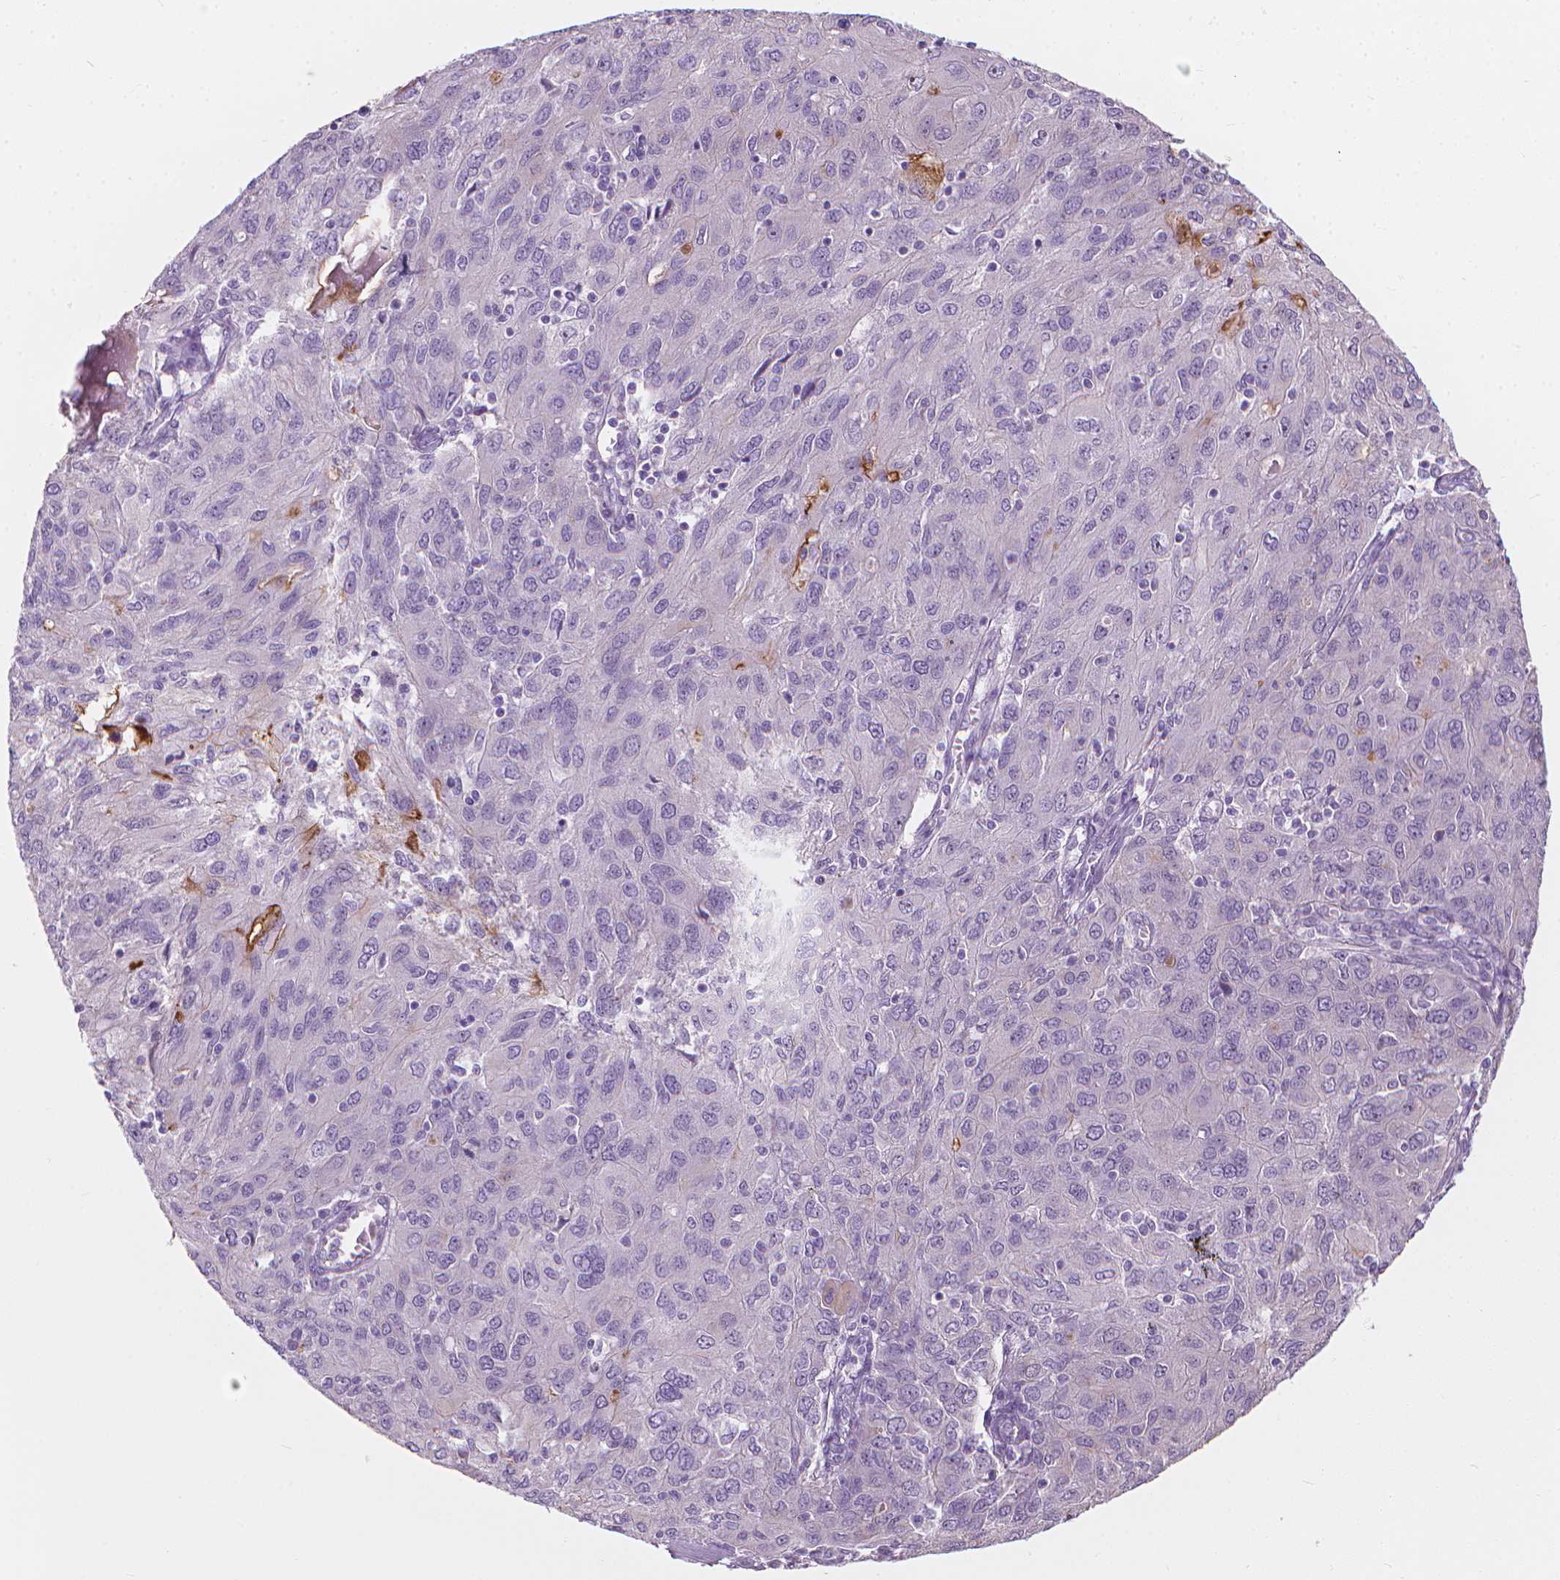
{"staining": {"intensity": "negative", "quantity": "none", "location": "none"}, "tissue": "ovarian cancer", "cell_type": "Tumor cells", "image_type": "cancer", "snomed": [{"axis": "morphology", "description": "Carcinoma, endometroid"}, {"axis": "topography", "description": "Ovary"}], "caption": "DAB (3,3'-diaminobenzidine) immunohistochemical staining of human endometroid carcinoma (ovarian) shows no significant positivity in tumor cells.", "gene": "GPRC5A", "patient": {"sex": "female", "age": 50}}